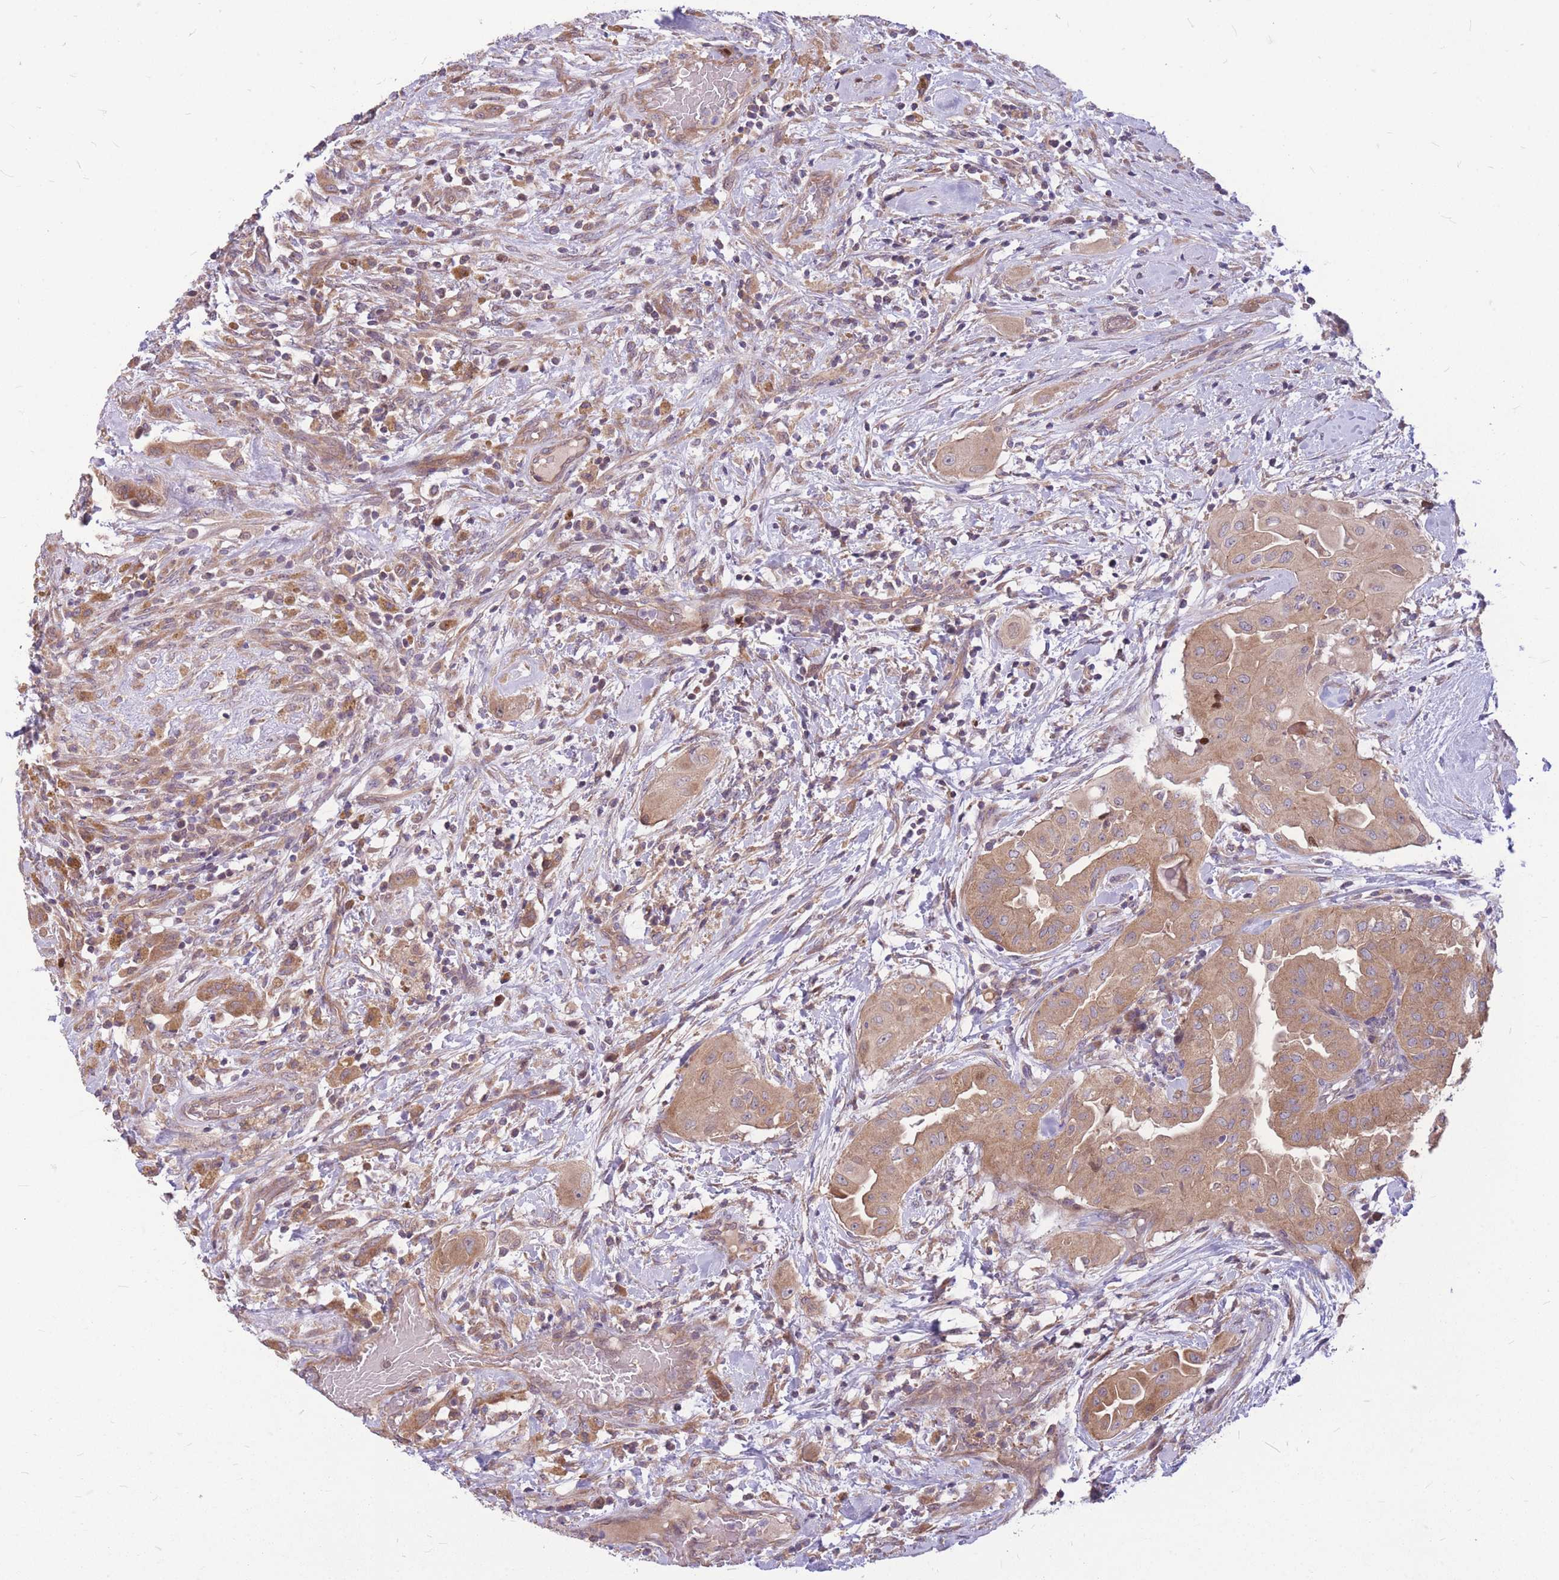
{"staining": {"intensity": "moderate", "quantity": ">75%", "location": "cytoplasmic/membranous"}, "tissue": "thyroid cancer", "cell_type": "Tumor cells", "image_type": "cancer", "snomed": [{"axis": "morphology", "description": "Papillary adenocarcinoma, NOS"}, {"axis": "topography", "description": "Thyroid gland"}], "caption": "A high-resolution histopathology image shows immunohistochemistry (IHC) staining of papillary adenocarcinoma (thyroid), which exhibits moderate cytoplasmic/membranous positivity in about >75% of tumor cells.", "gene": "GMNN", "patient": {"sex": "female", "age": 59}}